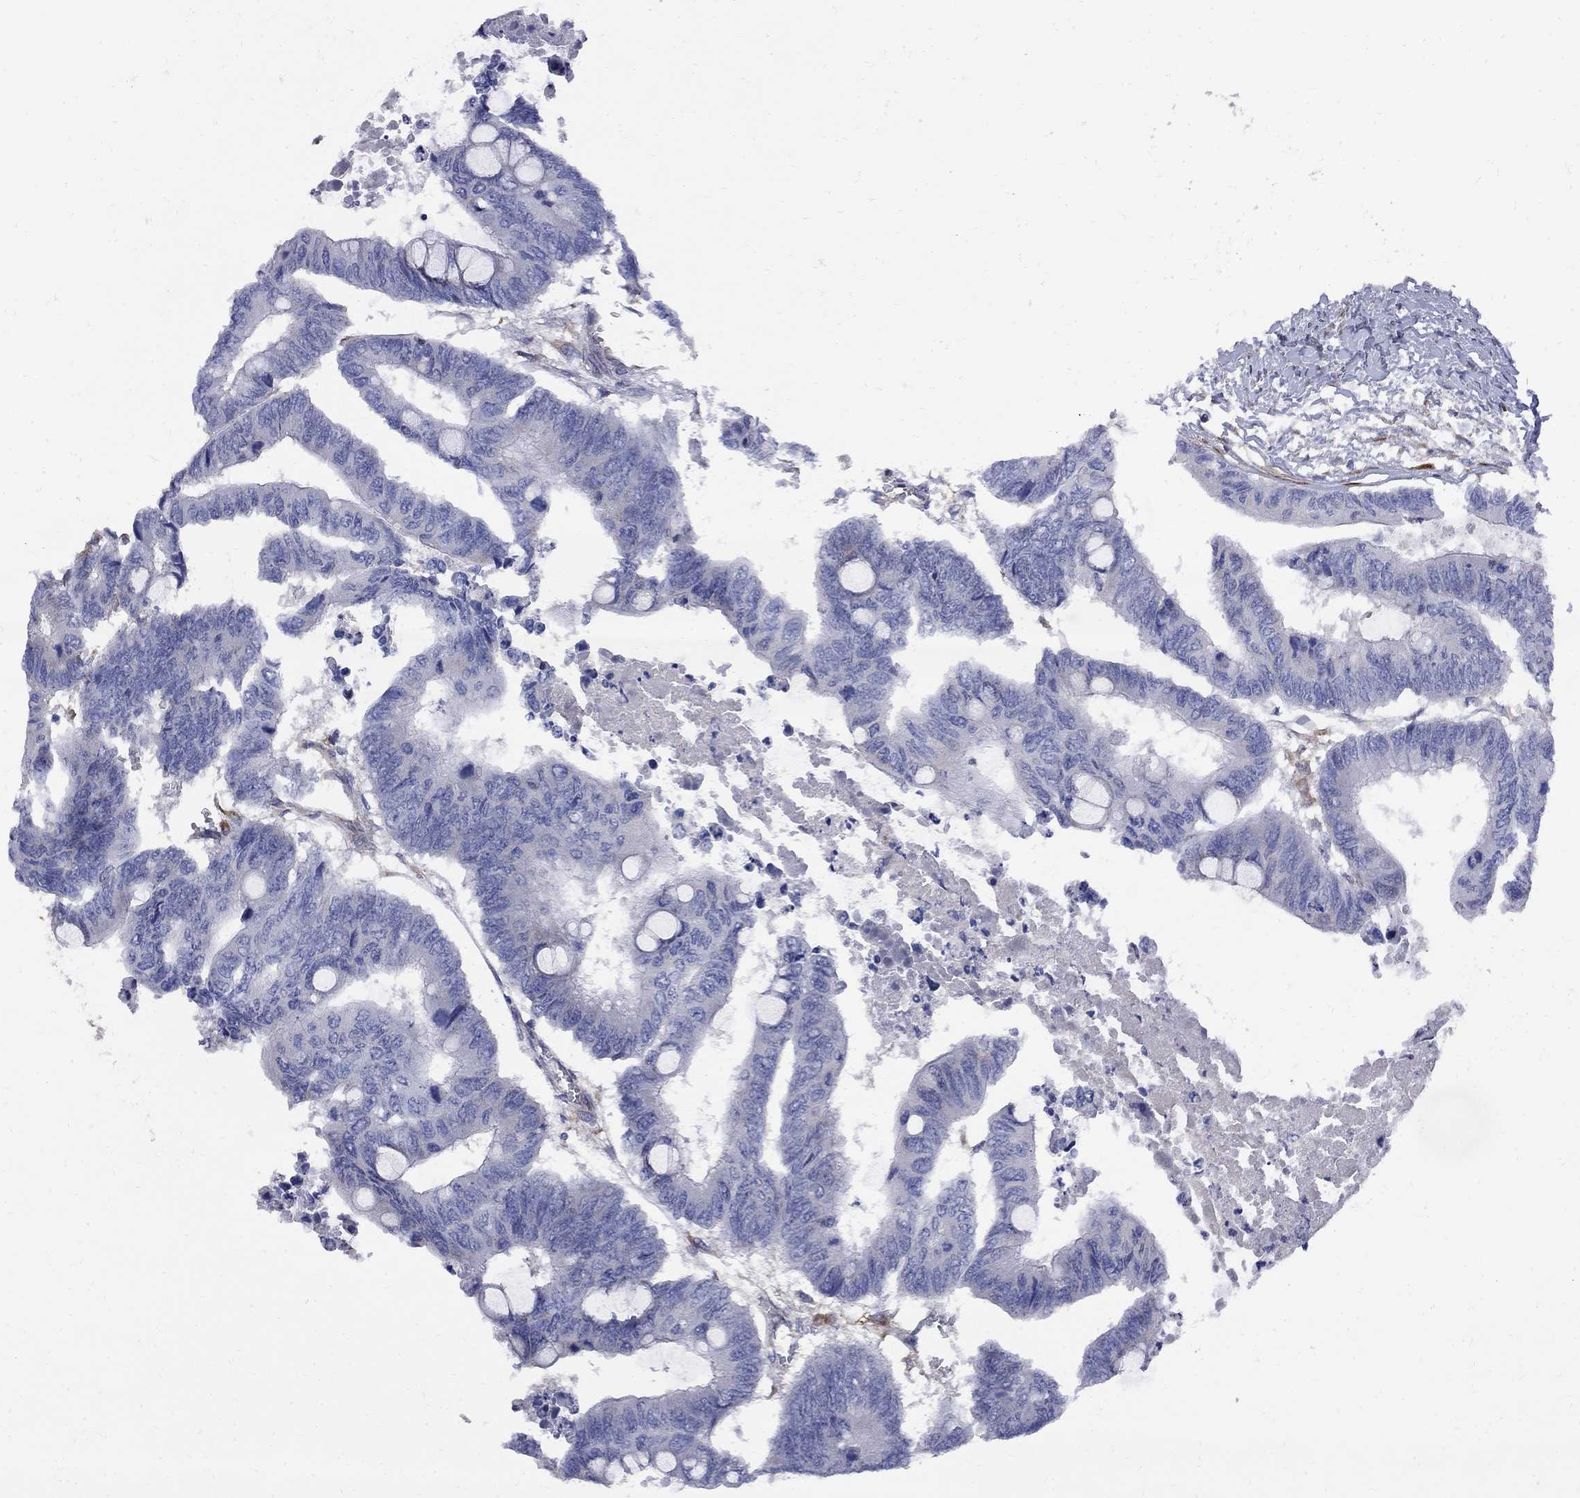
{"staining": {"intensity": "negative", "quantity": "none", "location": "none"}, "tissue": "colorectal cancer", "cell_type": "Tumor cells", "image_type": "cancer", "snomed": [{"axis": "morphology", "description": "Normal tissue, NOS"}, {"axis": "morphology", "description": "Adenocarcinoma, NOS"}, {"axis": "topography", "description": "Rectum"}, {"axis": "topography", "description": "Peripheral nerve tissue"}], "caption": "Tumor cells show no significant staining in colorectal adenocarcinoma. (DAB (3,3'-diaminobenzidine) IHC, high magnification).", "gene": "MTHFR", "patient": {"sex": "male", "age": 92}}